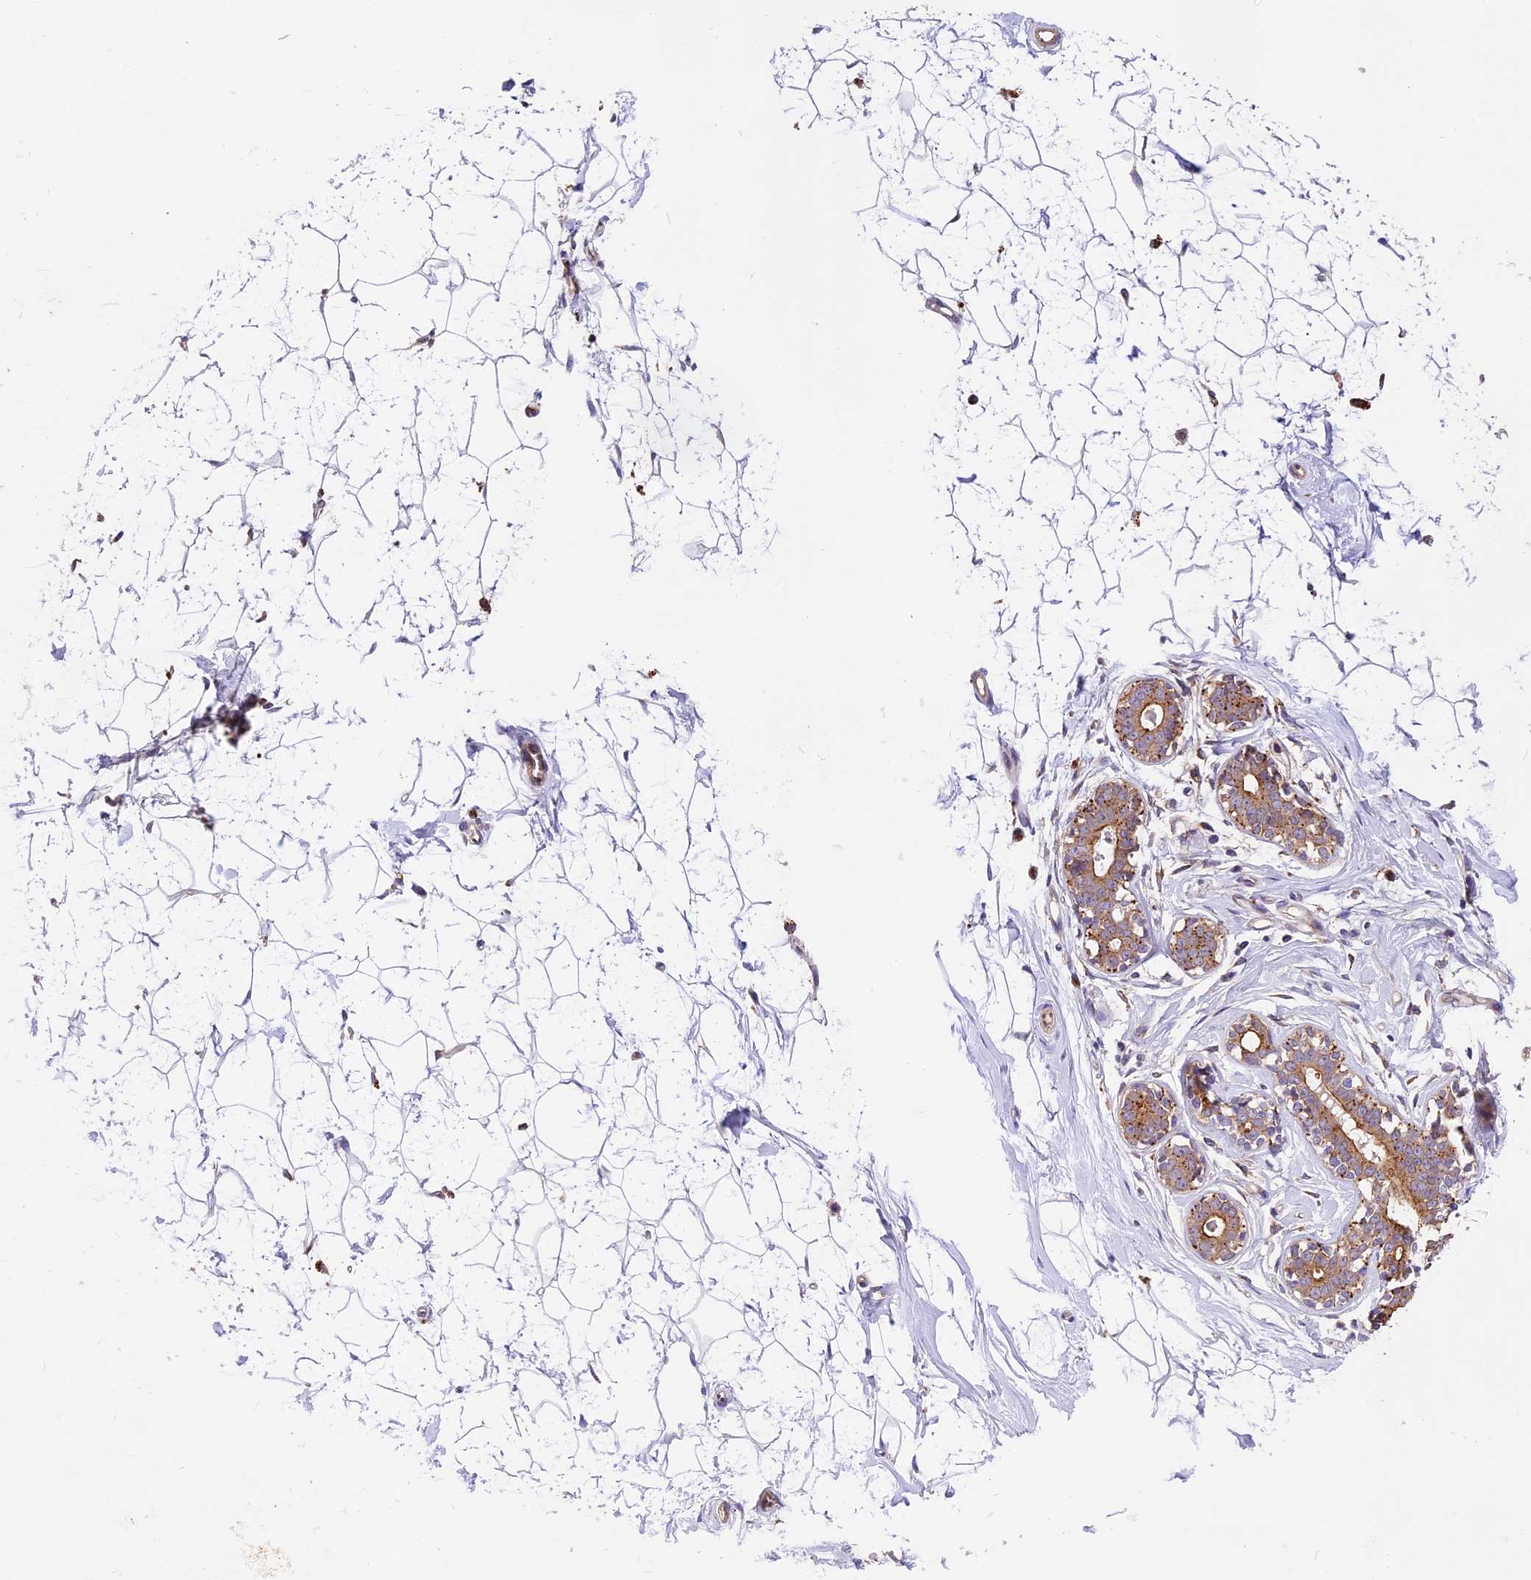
{"staining": {"intensity": "negative", "quantity": "none", "location": "none"}, "tissue": "breast", "cell_type": "Adipocytes", "image_type": "normal", "snomed": [{"axis": "morphology", "description": "Normal tissue, NOS"}, {"axis": "morphology", "description": "Adenoma, NOS"}, {"axis": "topography", "description": "Breast"}], "caption": "Adipocytes are negative for protein expression in benign human breast.", "gene": "COPE", "patient": {"sex": "female", "age": 23}}